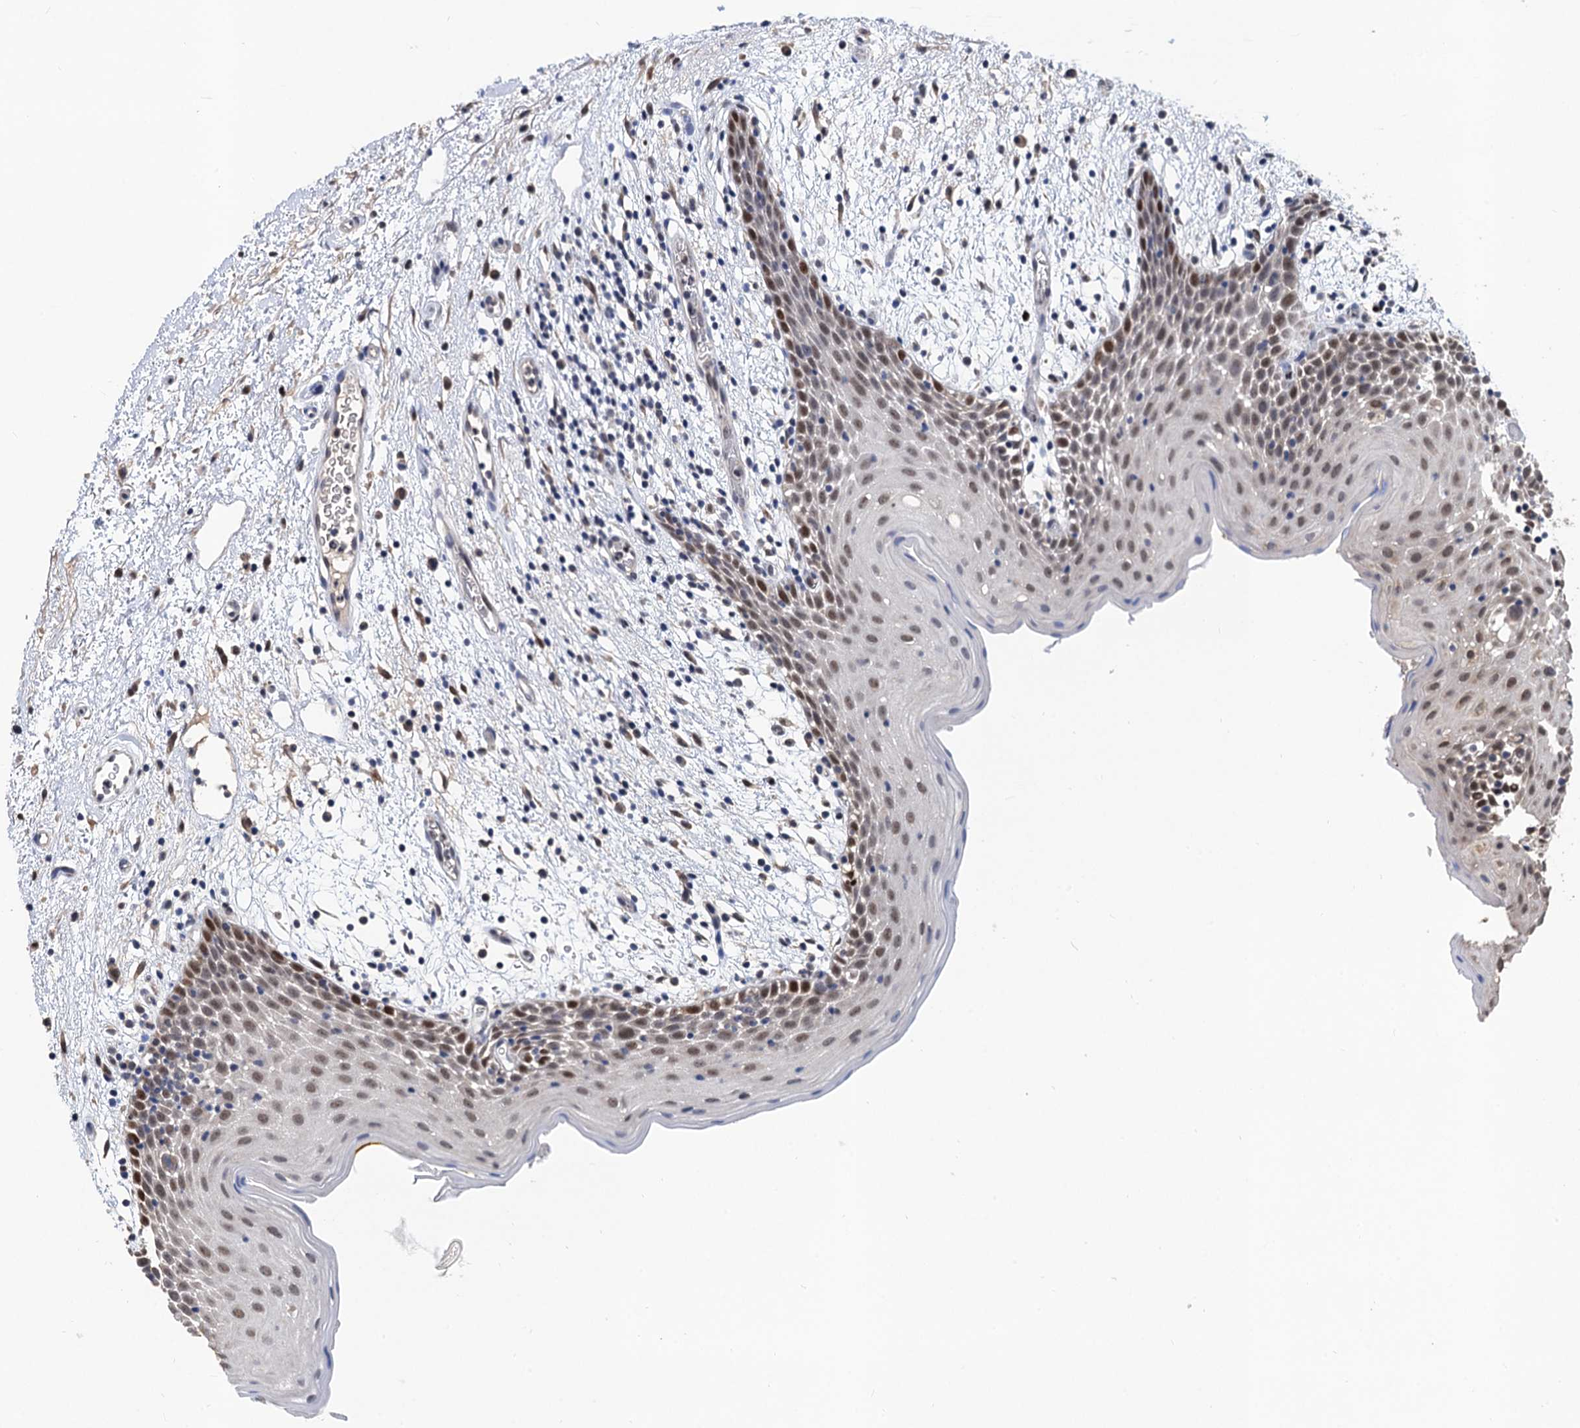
{"staining": {"intensity": "strong", "quantity": "25%-75%", "location": "nuclear"}, "tissue": "oral mucosa", "cell_type": "Squamous epithelial cells", "image_type": "normal", "snomed": [{"axis": "morphology", "description": "Normal tissue, NOS"}, {"axis": "topography", "description": "Skeletal muscle"}, {"axis": "topography", "description": "Oral tissue"}, {"axis": "topography", "description": "Salivary gland"}, {"axis": "topography", "description": "Peripheral nerve tissue"}], "caption": "A photomicrograph of oral mucosa stained for a protein demonstrates strong nuclear brown staining in squamous epithelial cells.", "gene": "TSEN34", "patient": {"sex": "male", "age": 54}}